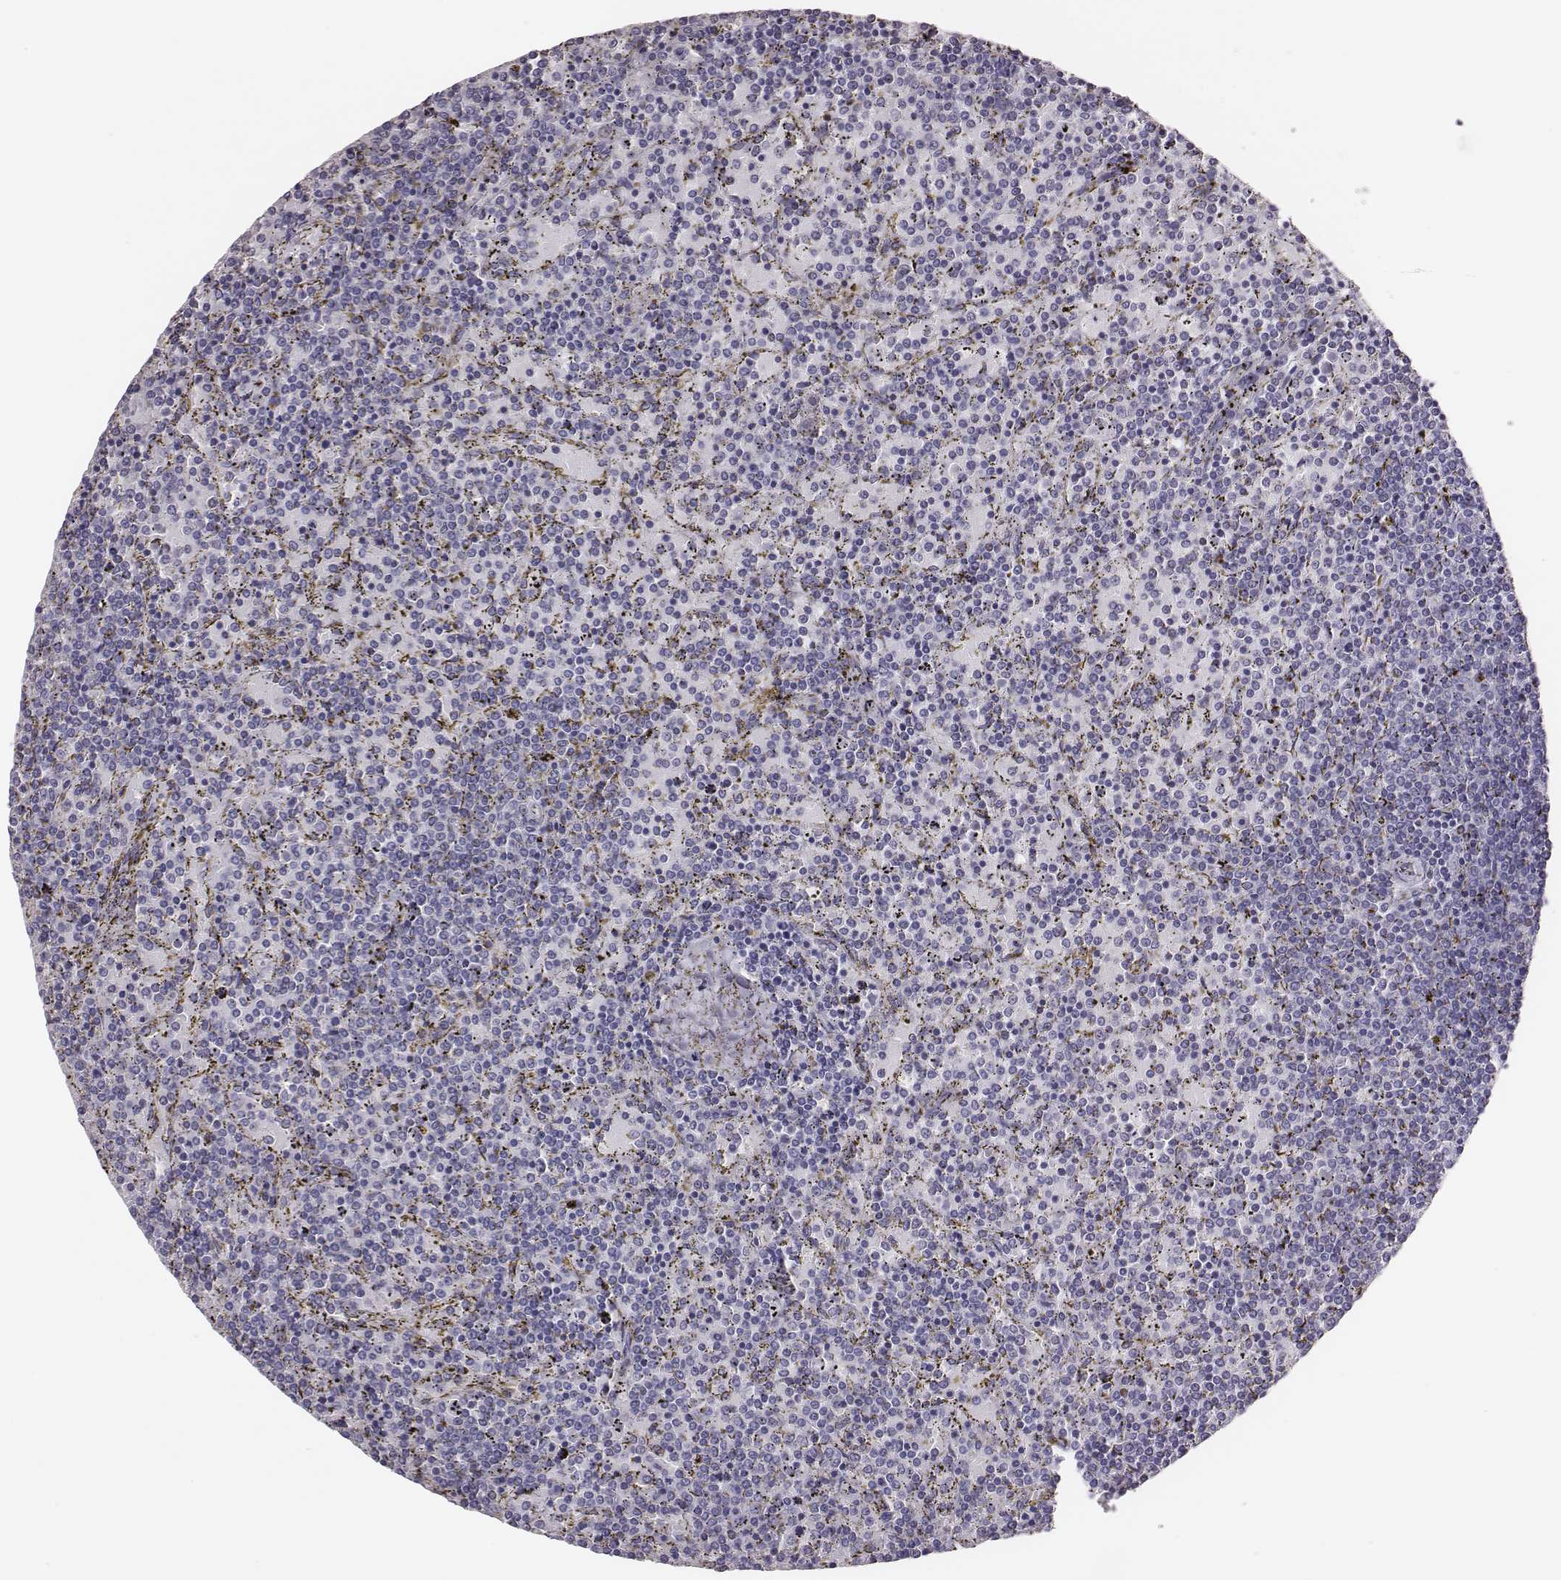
{"staining": {"intensity": "negative", "quantity": "none", "location": "none"}, "tissue": "lymphoma", "cell_type": "Tumor cells", "image_type": "cancer", "snomed": [{"axis": "morphology", "description": "Malignant lymphoma, non-Hodgkin's type, Low grade"}, {"axis": "topography", "description": "Spleen"}], "caption": "High power microscopy micrograph of an immunohistochemistry photomicrograph of lymphoma, revealing no significant expression in tumor cells.", "gene": "P2RY10", "patient": {"sex": "female", "age": 77}}